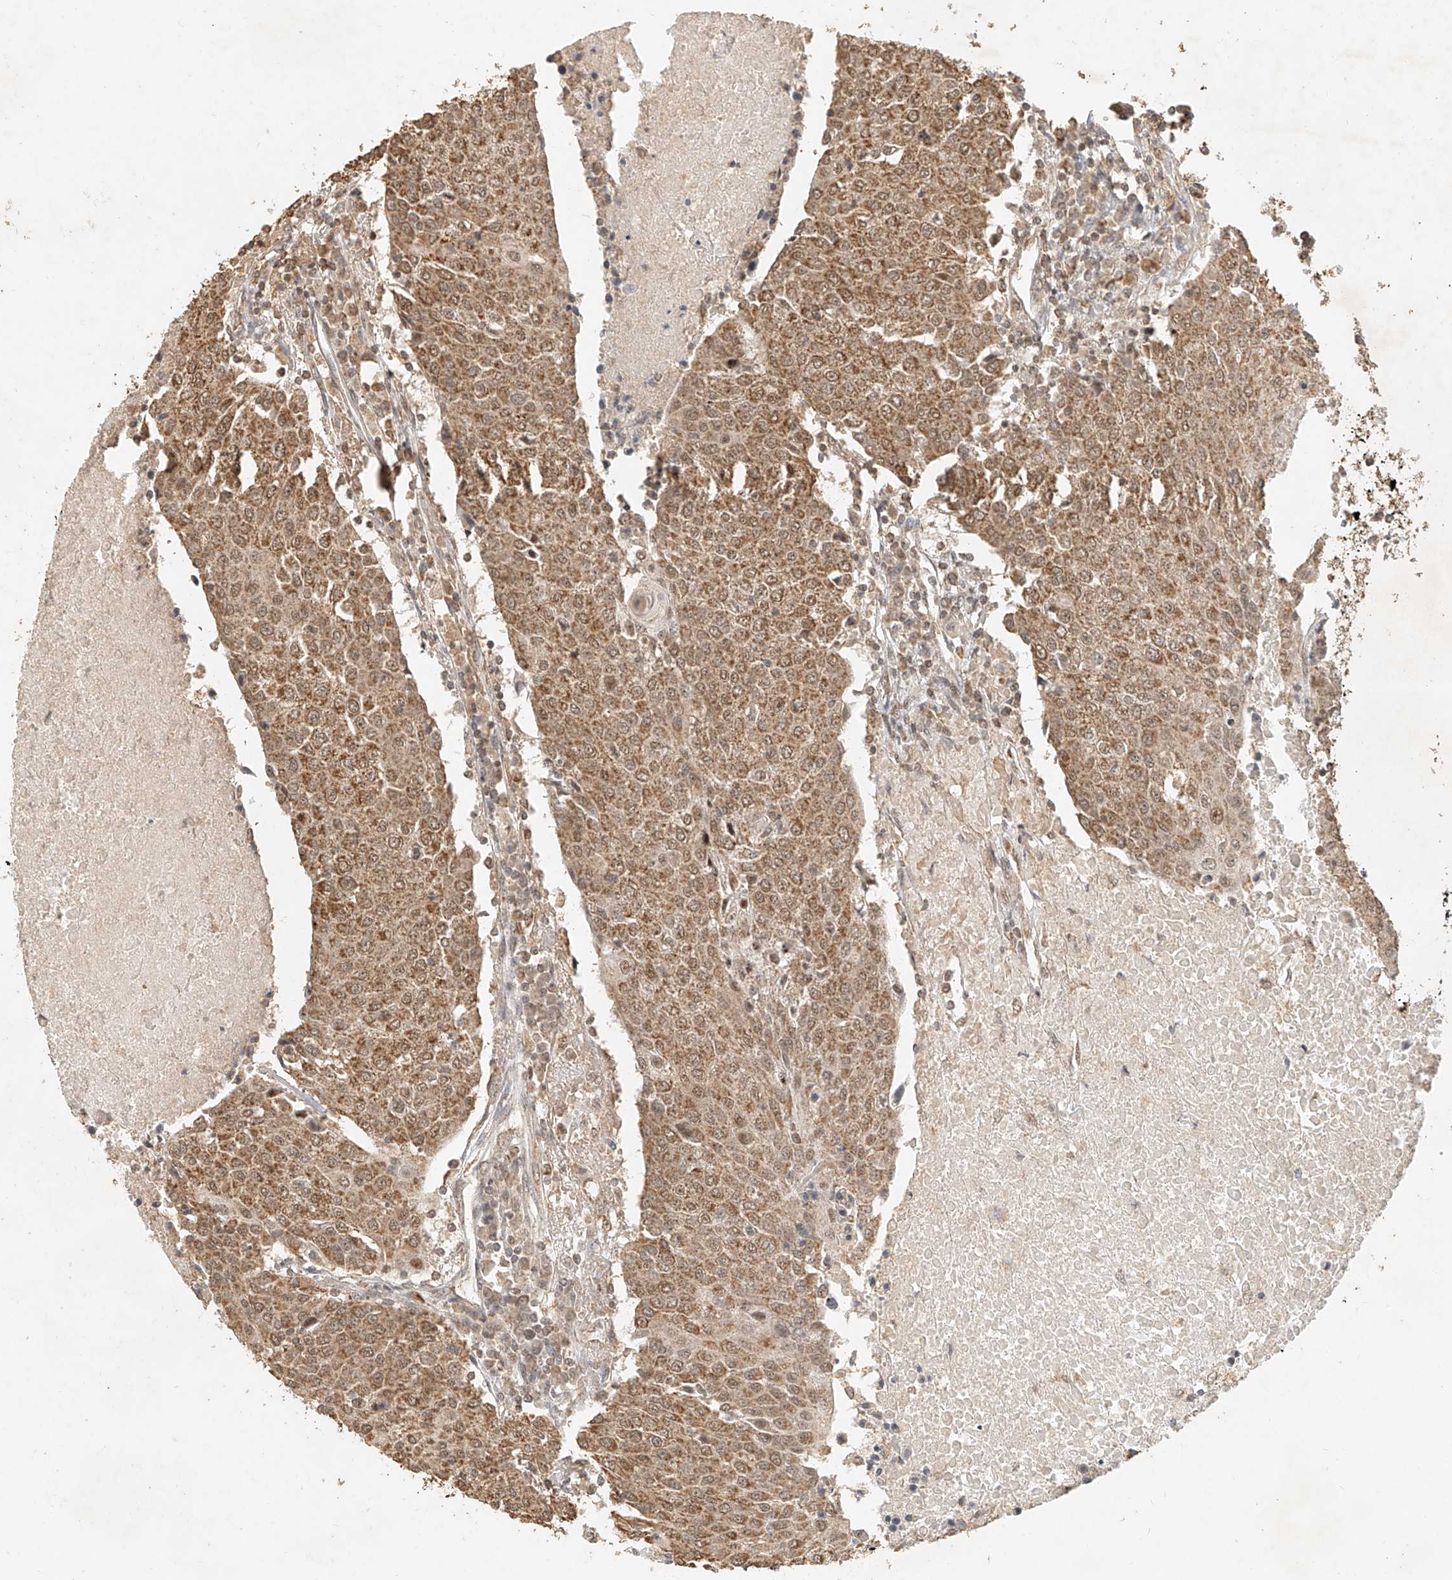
{"staining": {"intensity": "moderate", "quantity": ">75%", "location": "cytoplasmic/membranous"}, "tissue": "urothelial cancer", "cell_type": "Tumor cells", "image_type": "cancer", "snomed": [{"axis": "morphology", "description": "Urothelial carcinoma, High grade"}, {"axis": "topography", "description": "Urinary bladder"}], "caption": "High-magnification brightfield microscopy of urothelial cancer stained with DAB (3,3'-diaminobenzidine) (brown) and counterstained with hematoxylin (blue). tumor cells exhibit moderate cytoplasmic/membranous positivity is appreciated in about>75% of cells.", "gene": "CXorf58", "patient": {"sex": "female", "age": 85}}